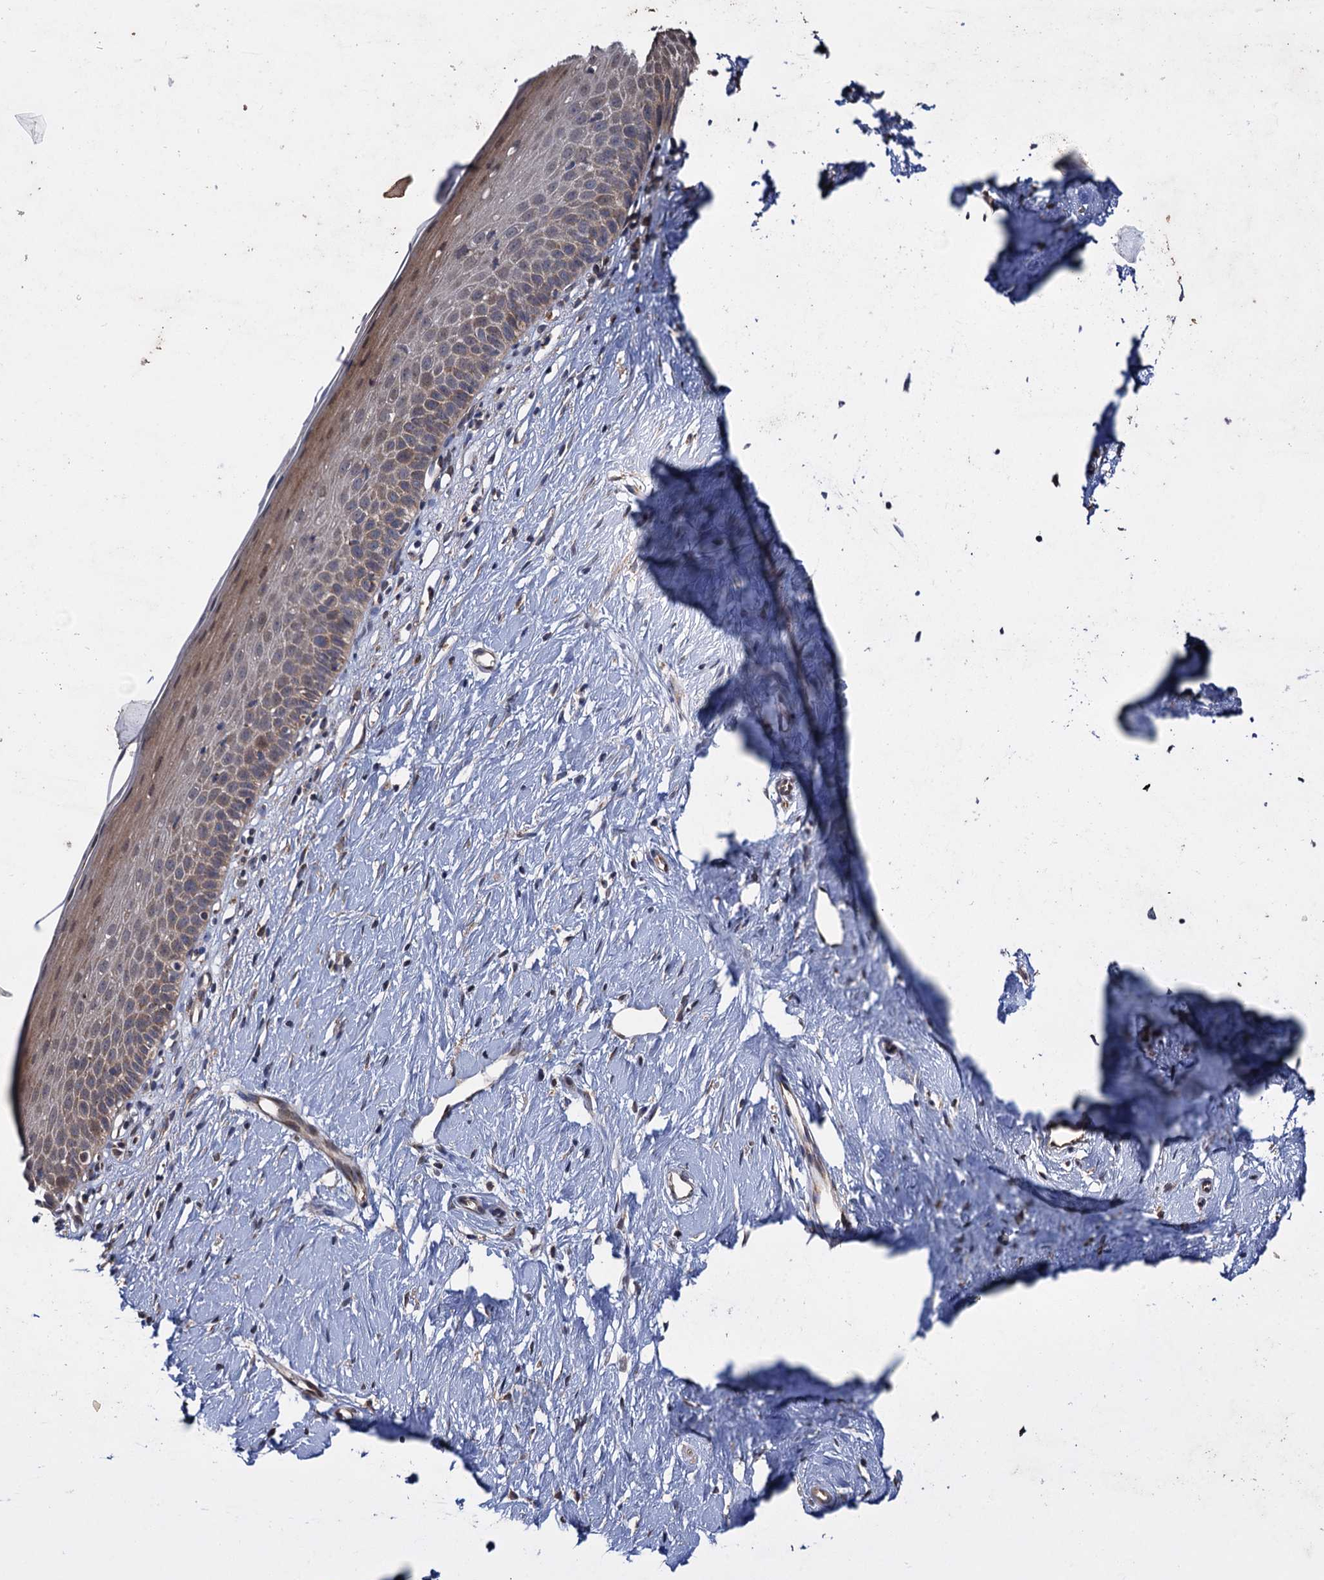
{"staining": {"intensity": "moderate", "quantity": ">75%", "location": "cytoplasmic/membranous"}, "tissue": "cervix", "cell_type": "Glandular cells", "image_type": "normal", "snomed": [{"axis": "morphology", "description": "Normal tissue, NOS"}, {"axis": "topography", "description": "Cervix"}], "caption": "The immunohistochemical stain shows moderate cytoplasmic/membranous expression in glandular cells of normal cervix. The staining was performed using DAB (3,3'-diaminobenzidine), with brown indicating positive protein expression. Nuclei are stained blue with hematoxylin.", "gene": "HAUS1", "patient": {"sex": "female", "age": 57}}